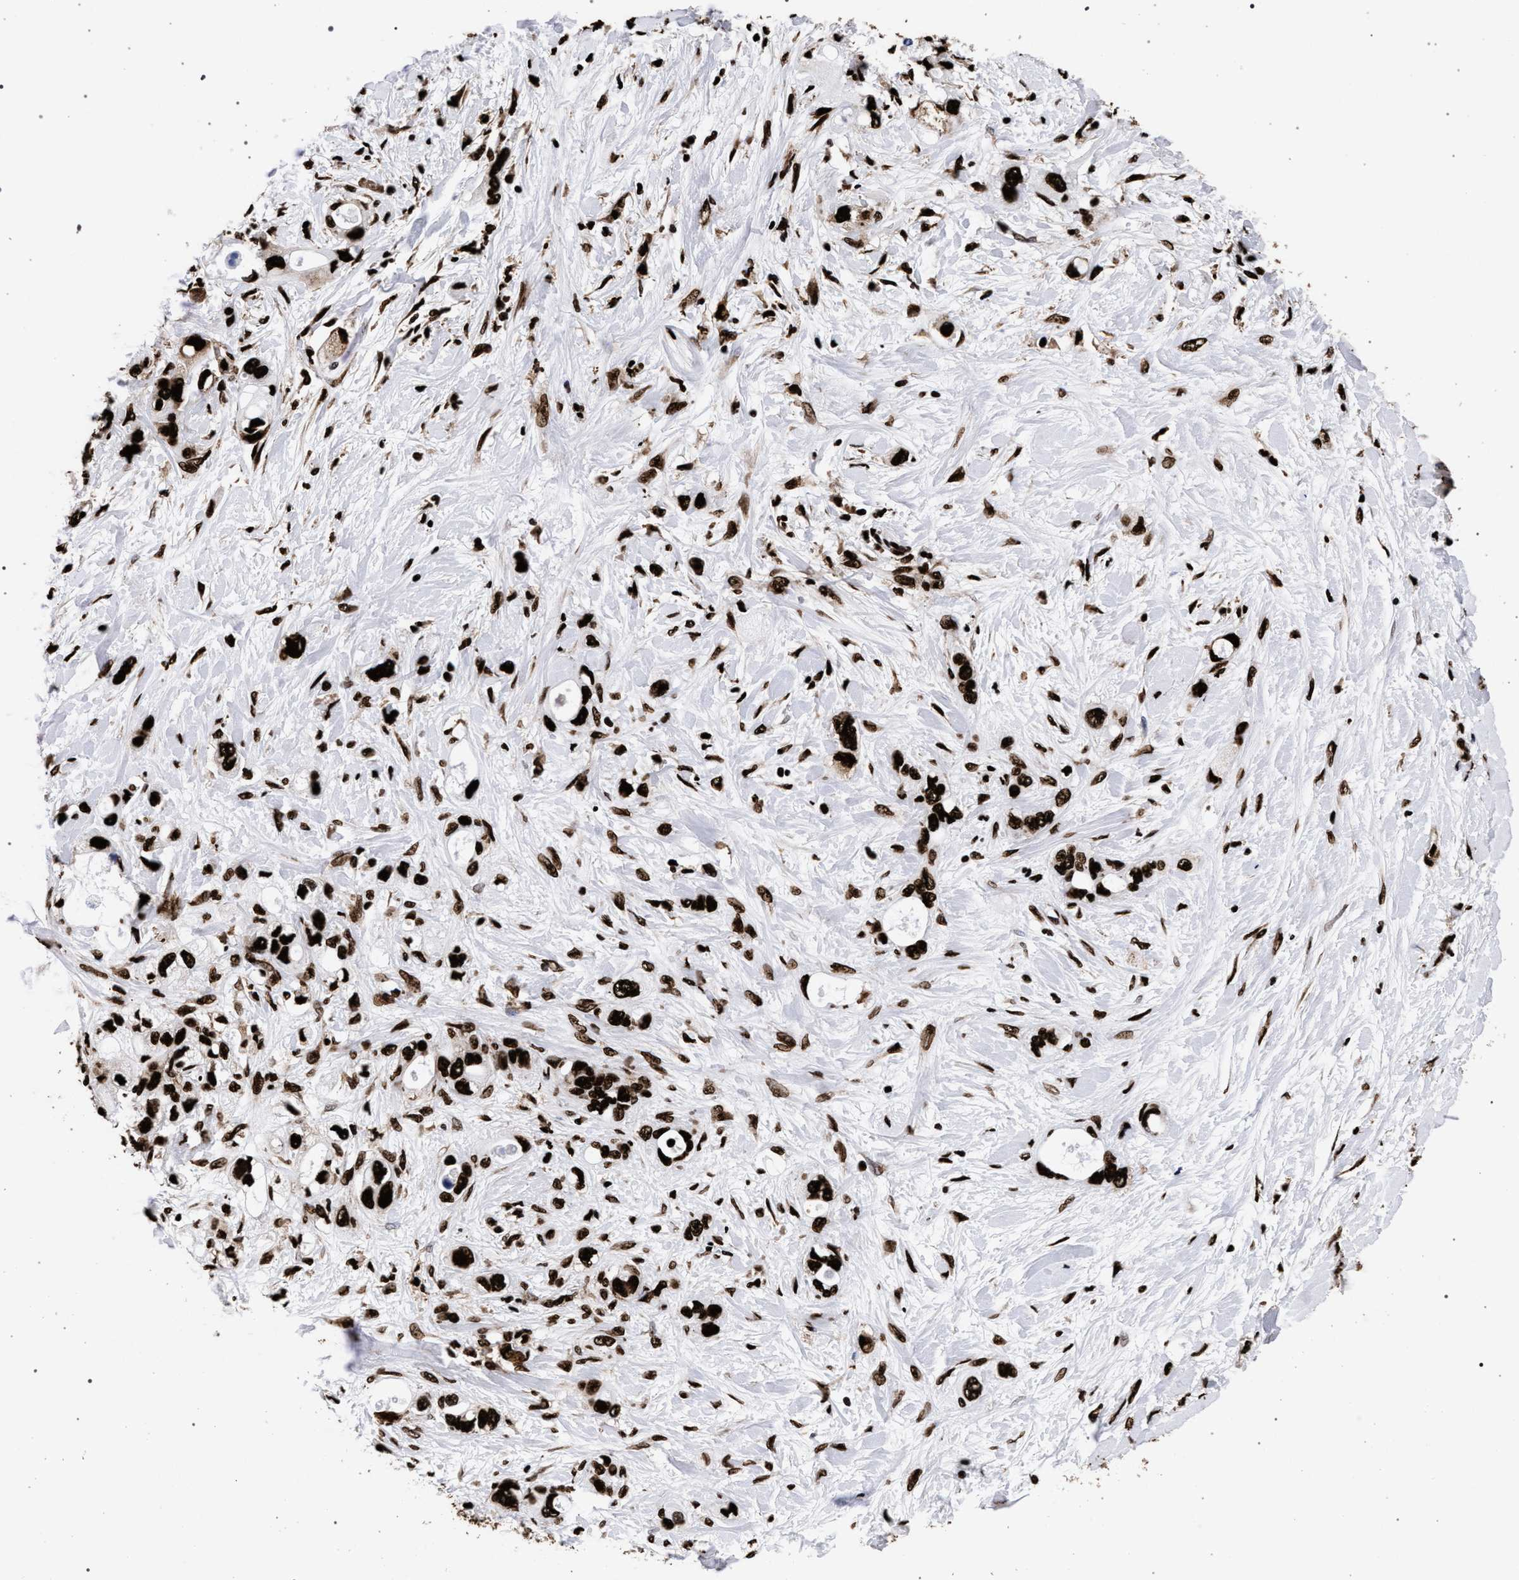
{"staining": {"intensity": "strong", "quantity": ">75%", "location": "nuclear"}, "tissue": "pancreatic cancer", "cell_type": "Tumor cells", "image_type": "cancer", "snomed": [{"axis": "morphology", "description": "Adenocarcinoma, NOS"}, {"axis": "topography", "description": "Pancreas"}], "caption": "Immunohistochemistry (IHC) micrograph of human pancreatic cancer stained for a protein (brown), which shows high levels of strong nuclear positivity in approximately >75% of tumor cells.", "gene": "HNRNPA1", "patient": {"sex": "female", "age": 56}}